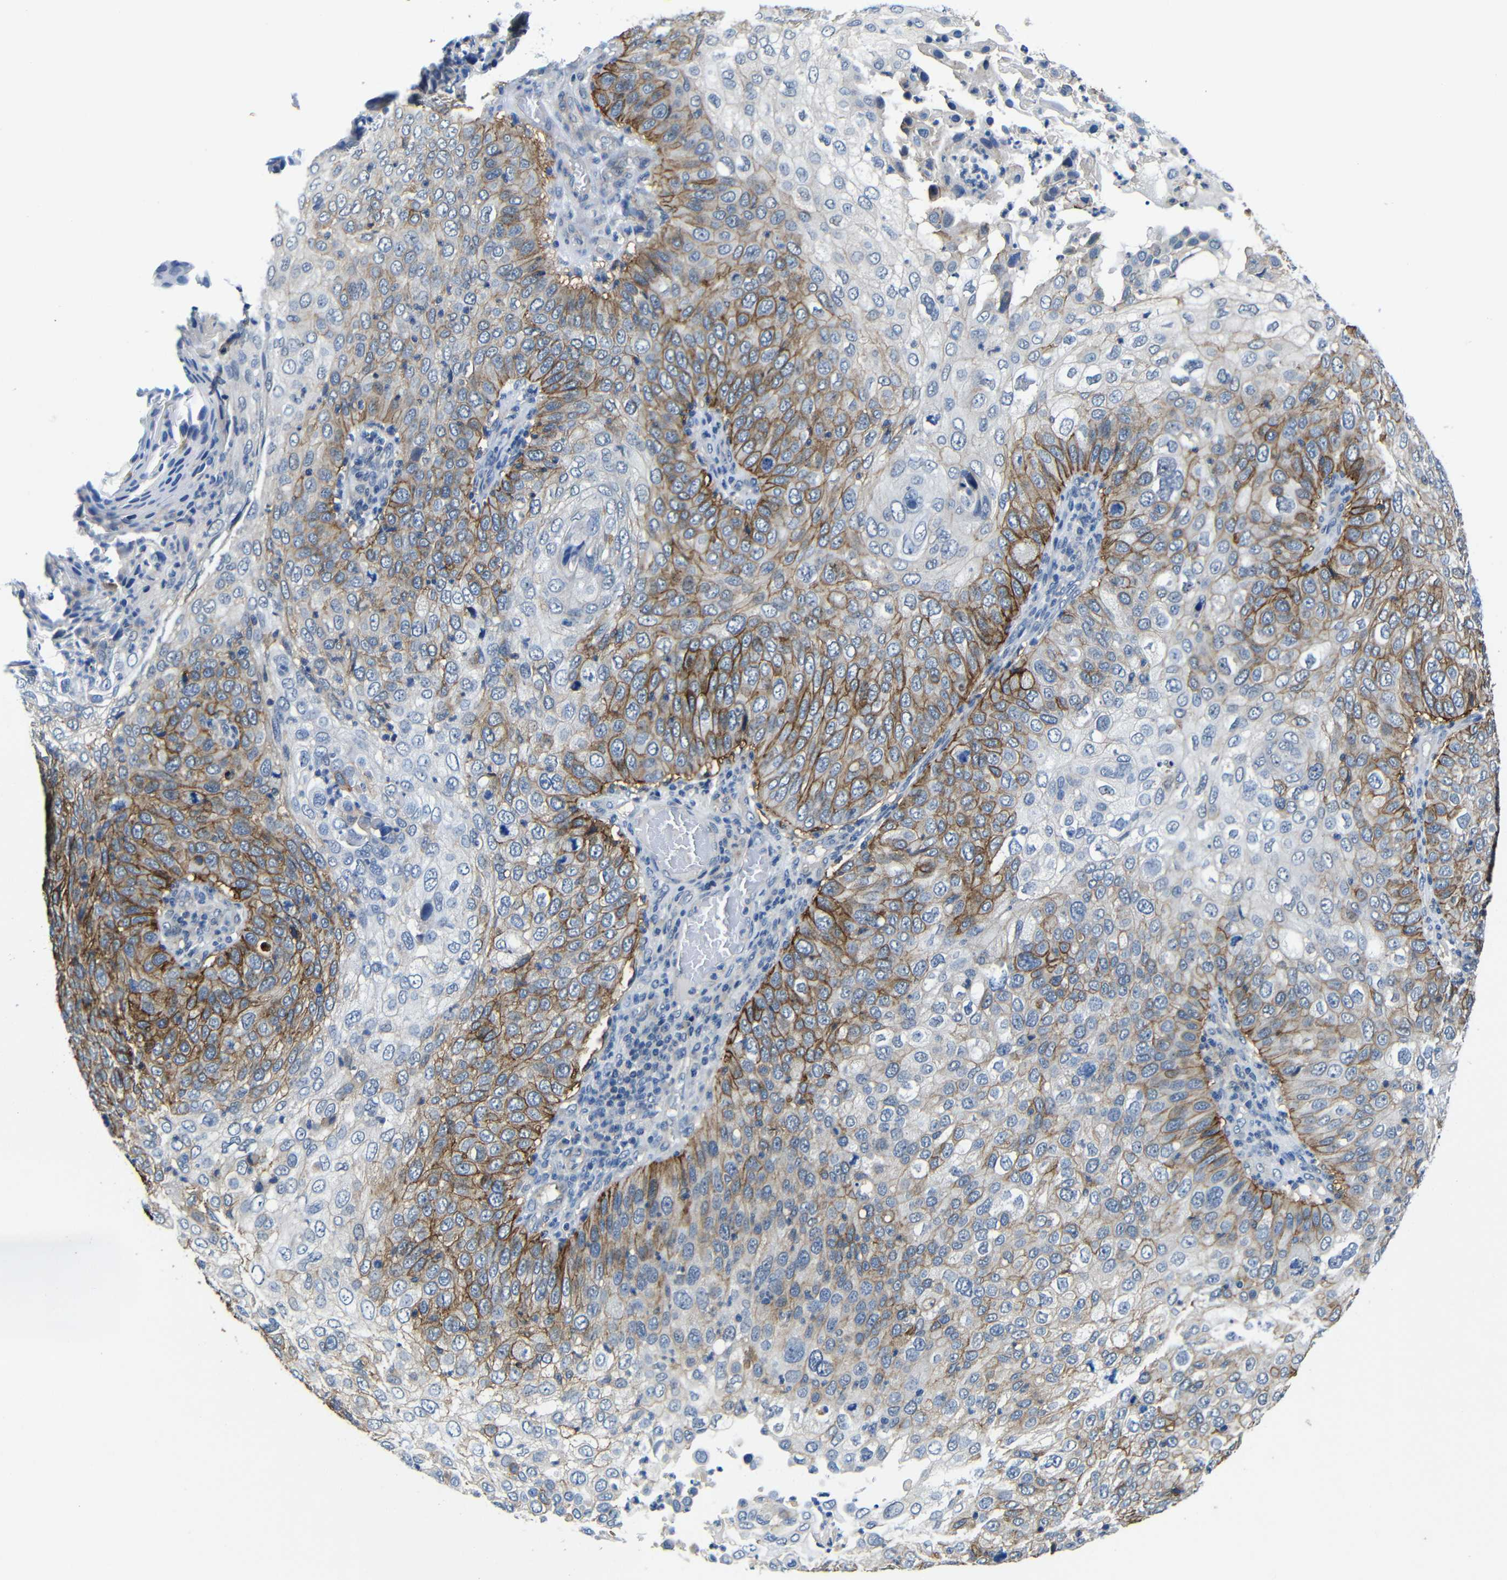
{"staining": {"intensity": "moderate", "quantity": "25%-75%", "location": "cytoplasmic/membranous"}, "tissue": "skin cancer", "cell_type": "Tumor cells", "image_type": "cancer", "snomed": [{"axis": "morphology", "description": "Squamous cell carcinoma, NOS"}, {"axis": "topography", "description": "Skin"}], "caption": "Skin squamous cell carcinoma stained with immunohistochemistry exhibits moderate cytoplasmic/membranous staining in approximately 25%-75% of tumor cells.", "gene": "ZNF90", "patient": {"sex": "male", "age": 87}}